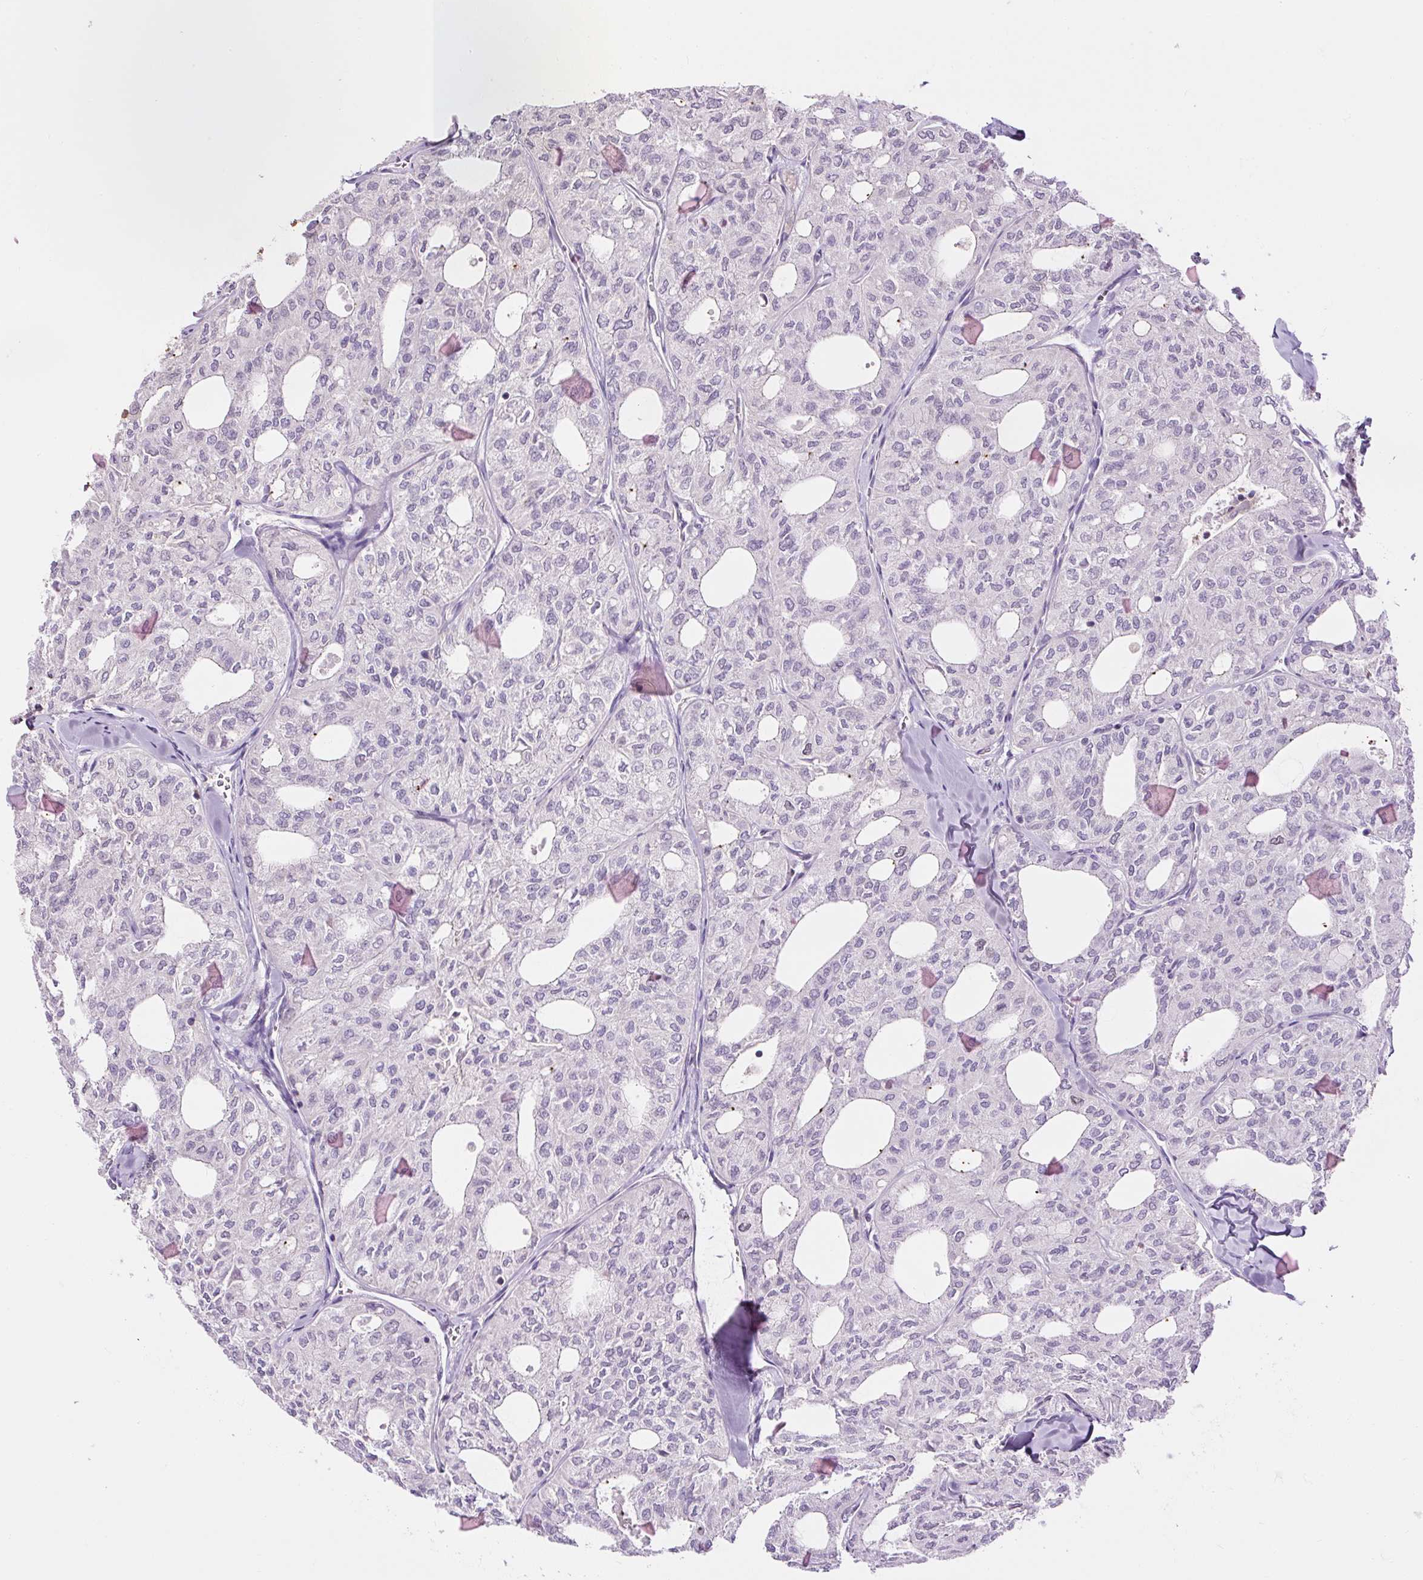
{"staining": {"intensity": "negative", "quantity": "none", "location": "none"}, "tissue": "thyroid cancer", "cell_type": "Tumor cells", "image_type": "cancer", "snomed": [{"axis": "morphology", "description": "Follicular adenoma carcinoma, NOS"}, {"axis": "topography", "description": "Thyroid gland"}], "caption": "Tumor cells show no significant staining in follicular adenoma carcinoma (thyroid). Brightfield microscopy of immunohistochemistry stained with DAB (3,3'-diaminobenzidine) (brown) and hematoxylin (blue), captured at high magnification.", "gene": "RACGAP1", "patient": {"sex": "male", "age": 75}}